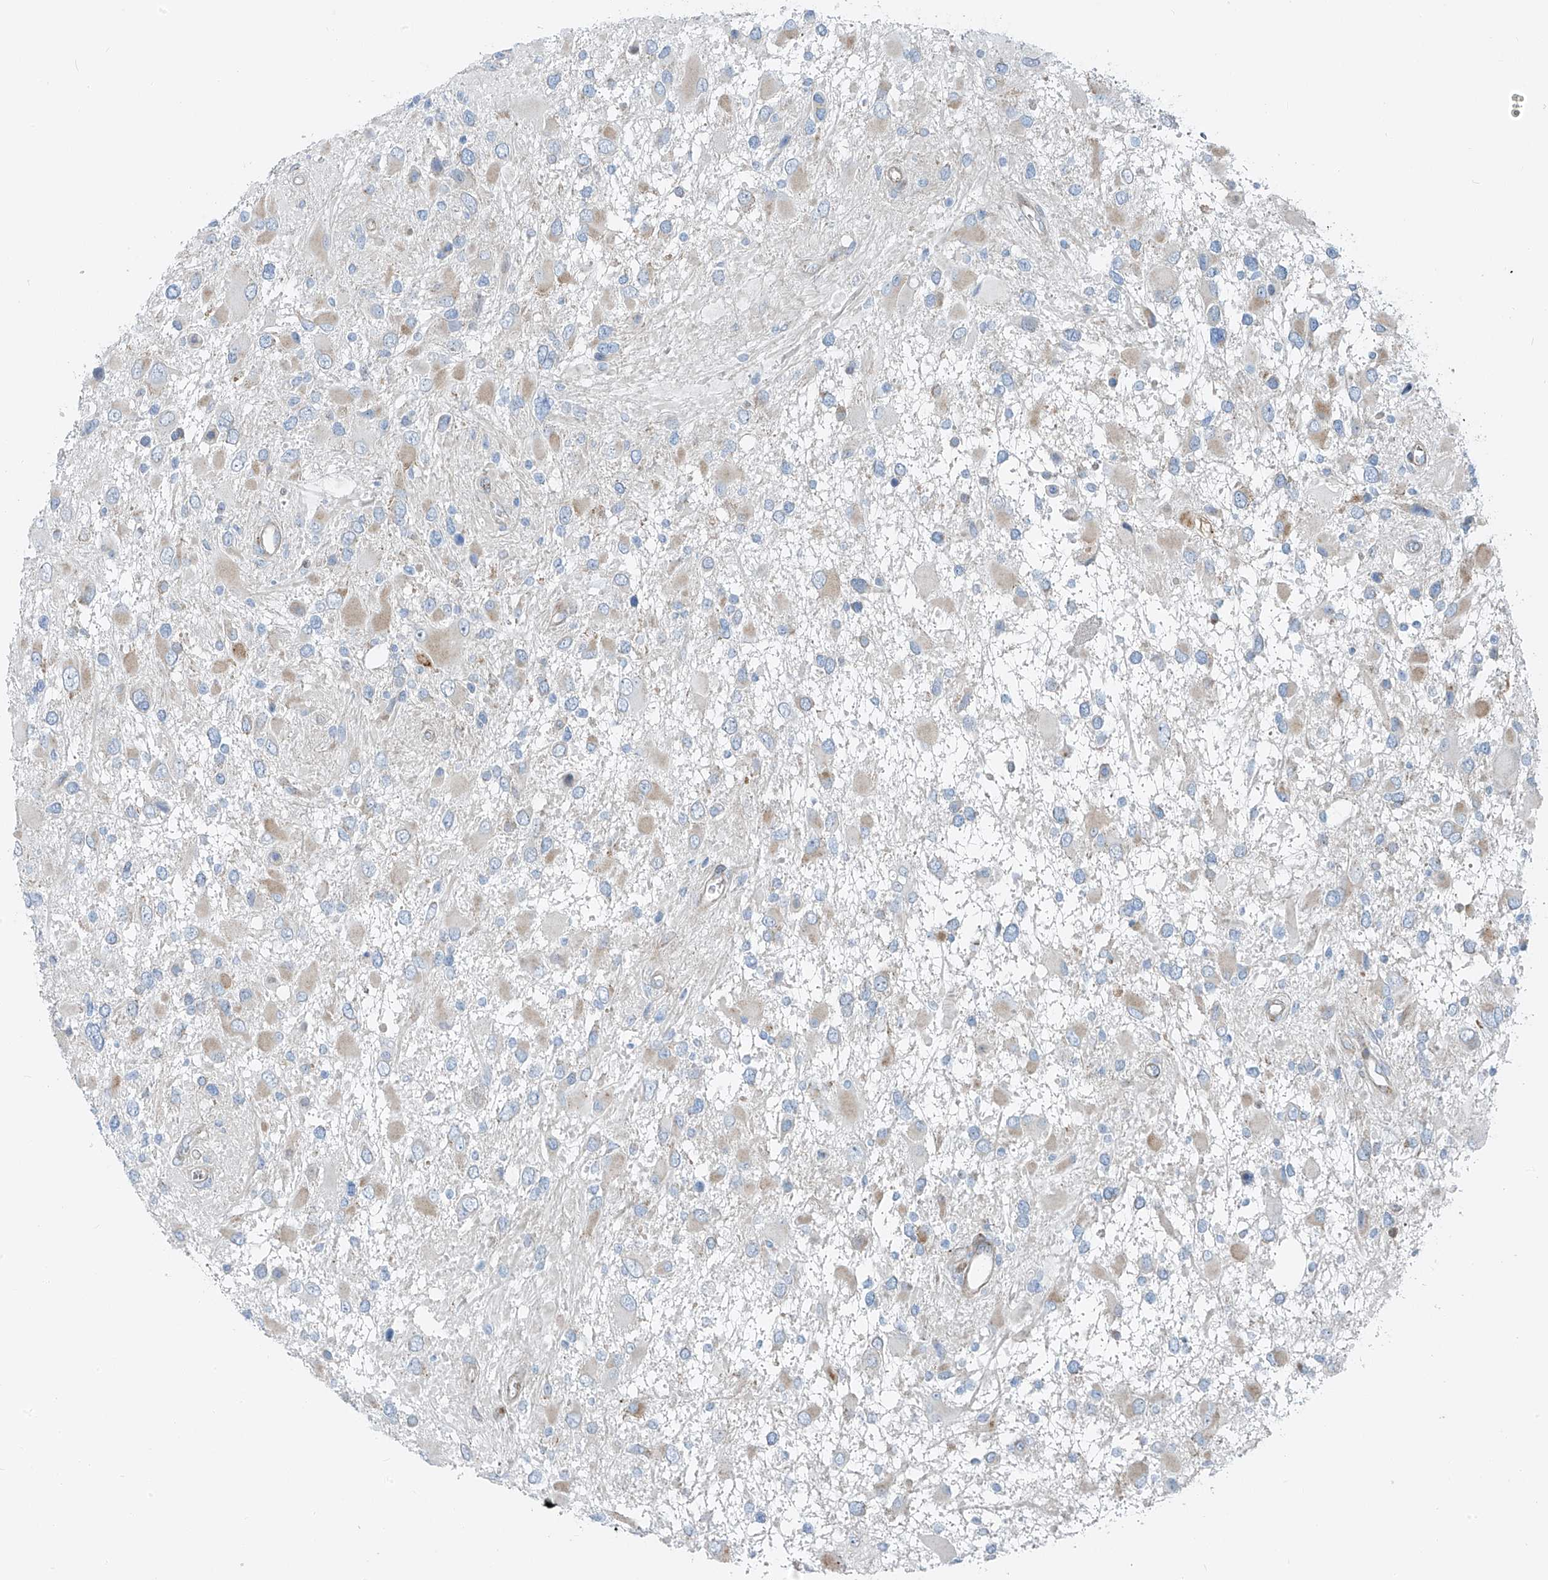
{"staining": {"intensity": "negative", "quantity": "none", "location": "none"}, "tissue": "glioma", "cell_type": "Tumor cells", "image_type": "cancer", "snomed": [{"axis": "morphology", "description": "Glioma, malignant, High grade"}, {"axis": "topography", "description": "Brain"}], "caption": "The micrograph shows no staining of tumor cells in malignant glioma (high-grade). (DAB (3,3'-diaminobenzidine) immunohistochemistry visualized using brightfield microscopy, high magnification).", "gene": "HIC2", "patient": {"sex": "male", "age": 53}}